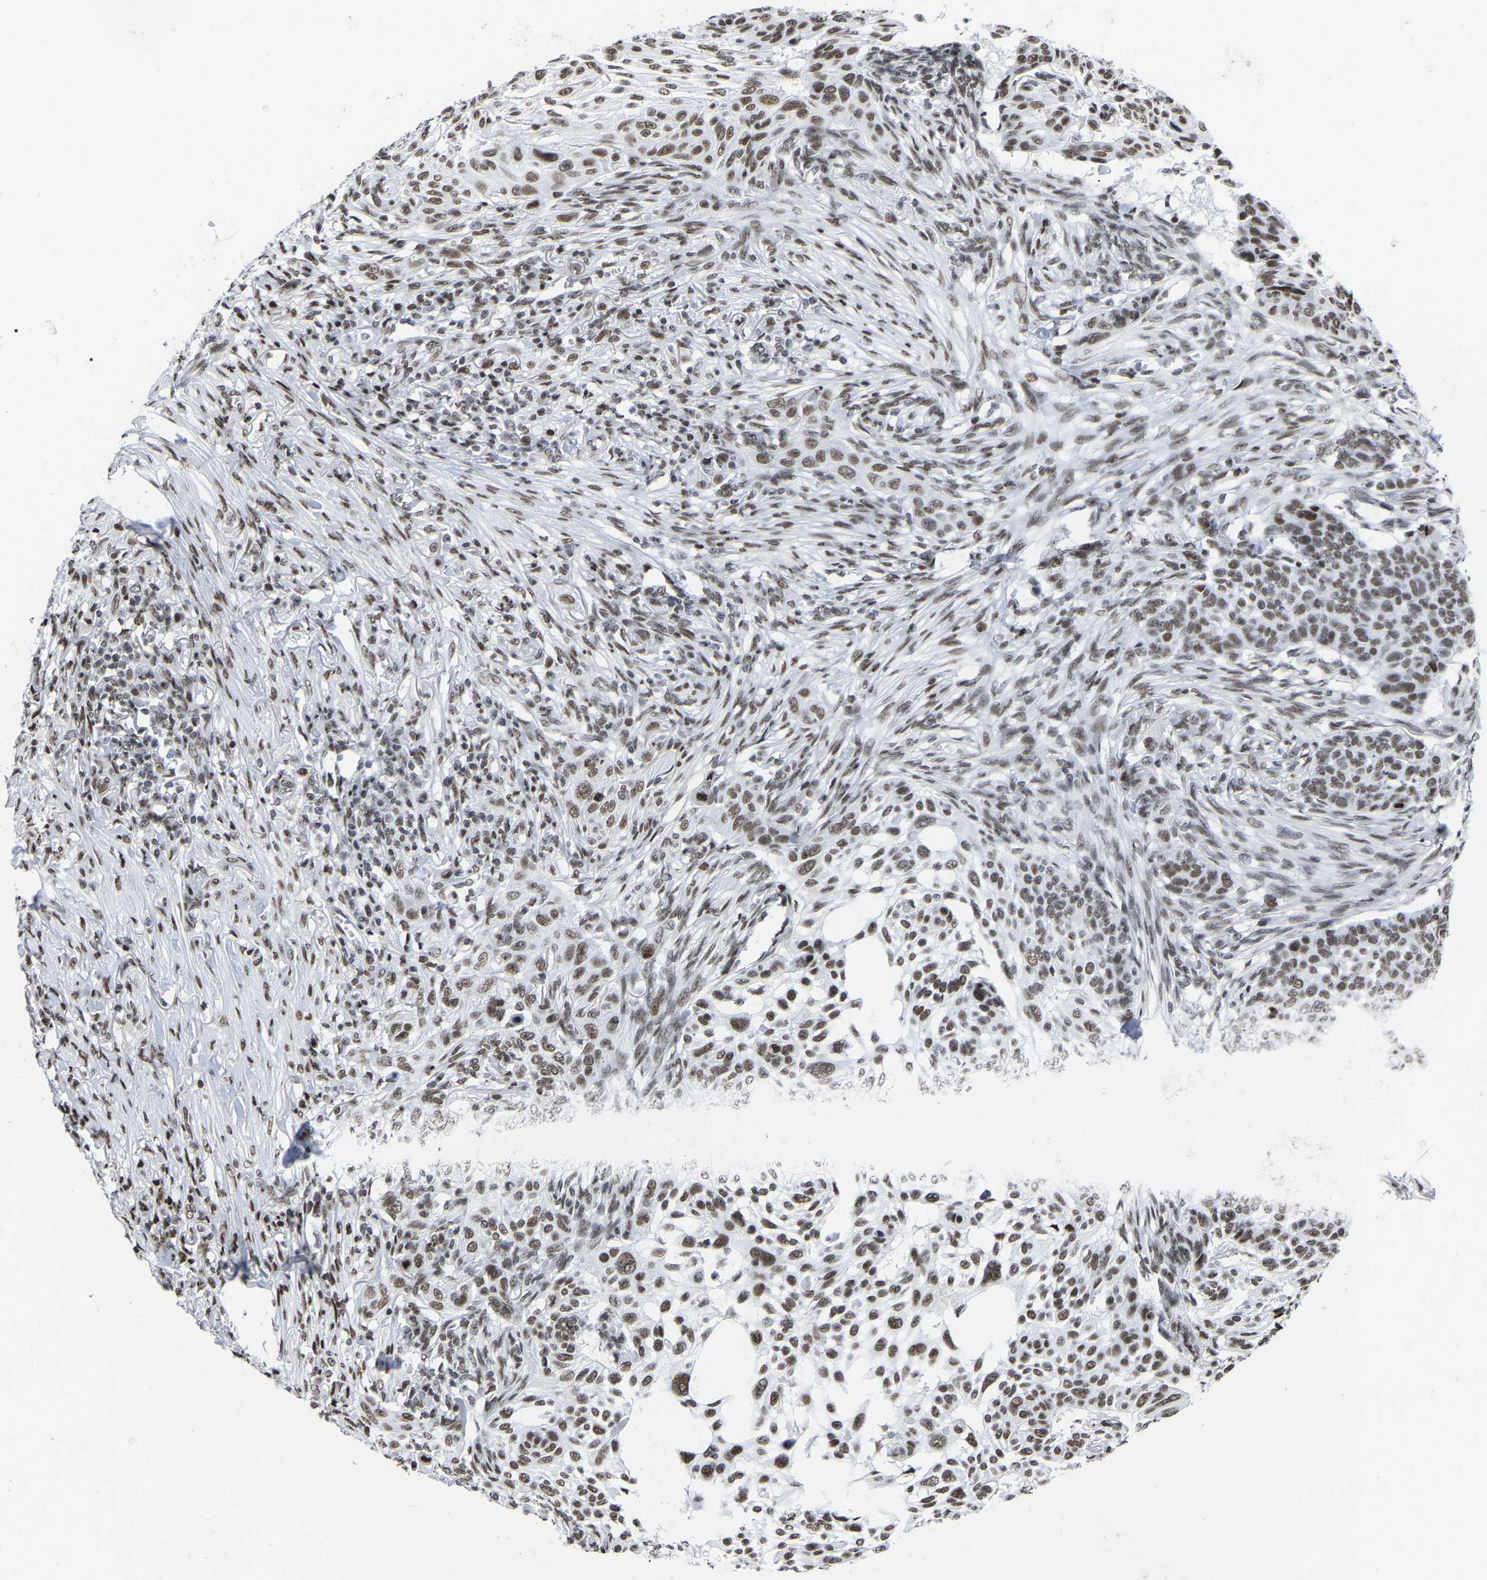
{"staining": {"intensity": "moderate", "quantity": ">75%", "location": "nuclear"}, "tissue": "skin cancer", "cell_type": "Tumor cells", "image_type": "cancer", "snomed": [{"axis": "morphology", "description": "Basal cell carcinoma"}, {"axis": "topography", "description": "Skin"}], "caption": "Protein expression analysis of skin cancer (basal cell carcinoma) reveals moderate nuclear staining in approximately >75% of tumor cells.", "gene": "PRCC", "patient": {"sex": "male", "age": 85}}